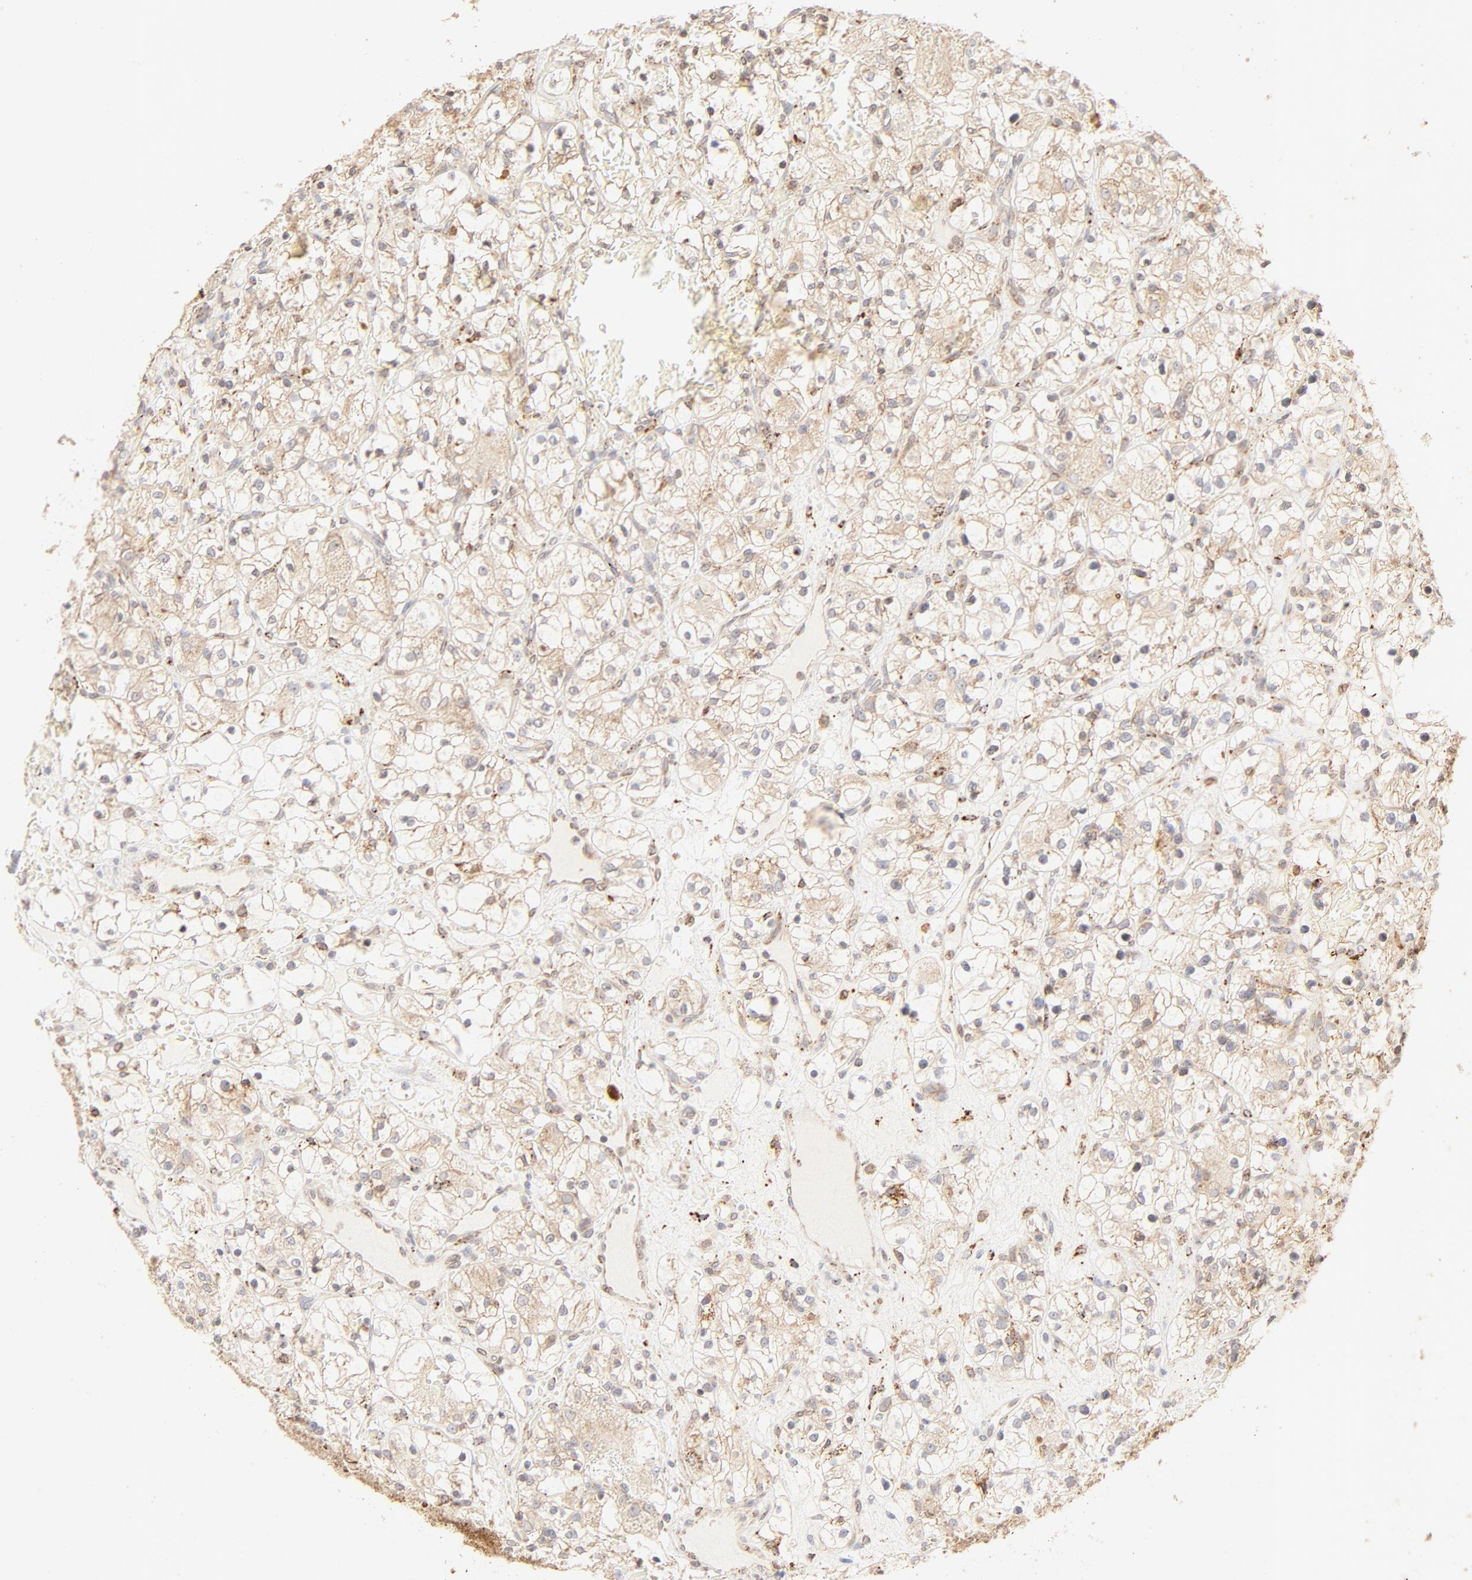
{"staining": {"intensity": "moderate", "quantity": ">75%", "location": "cytoplasmic/membranous"}, "tissue": "renal cancer", "cell_type": "Tumor cells", "image_type": "cancer", "snomed": [{"axis": "morphology", "description": "Adenocarcinoma, NOS"}, {"axis": "topography", "description": "Kidney"}], "caption": "A brown stain highlights moderate cytoplasmic/membranous expression of a protein in human renal cancer tumor cells.", "gene": "PARP12", "patient": {"sex": "female", "age": 60}}